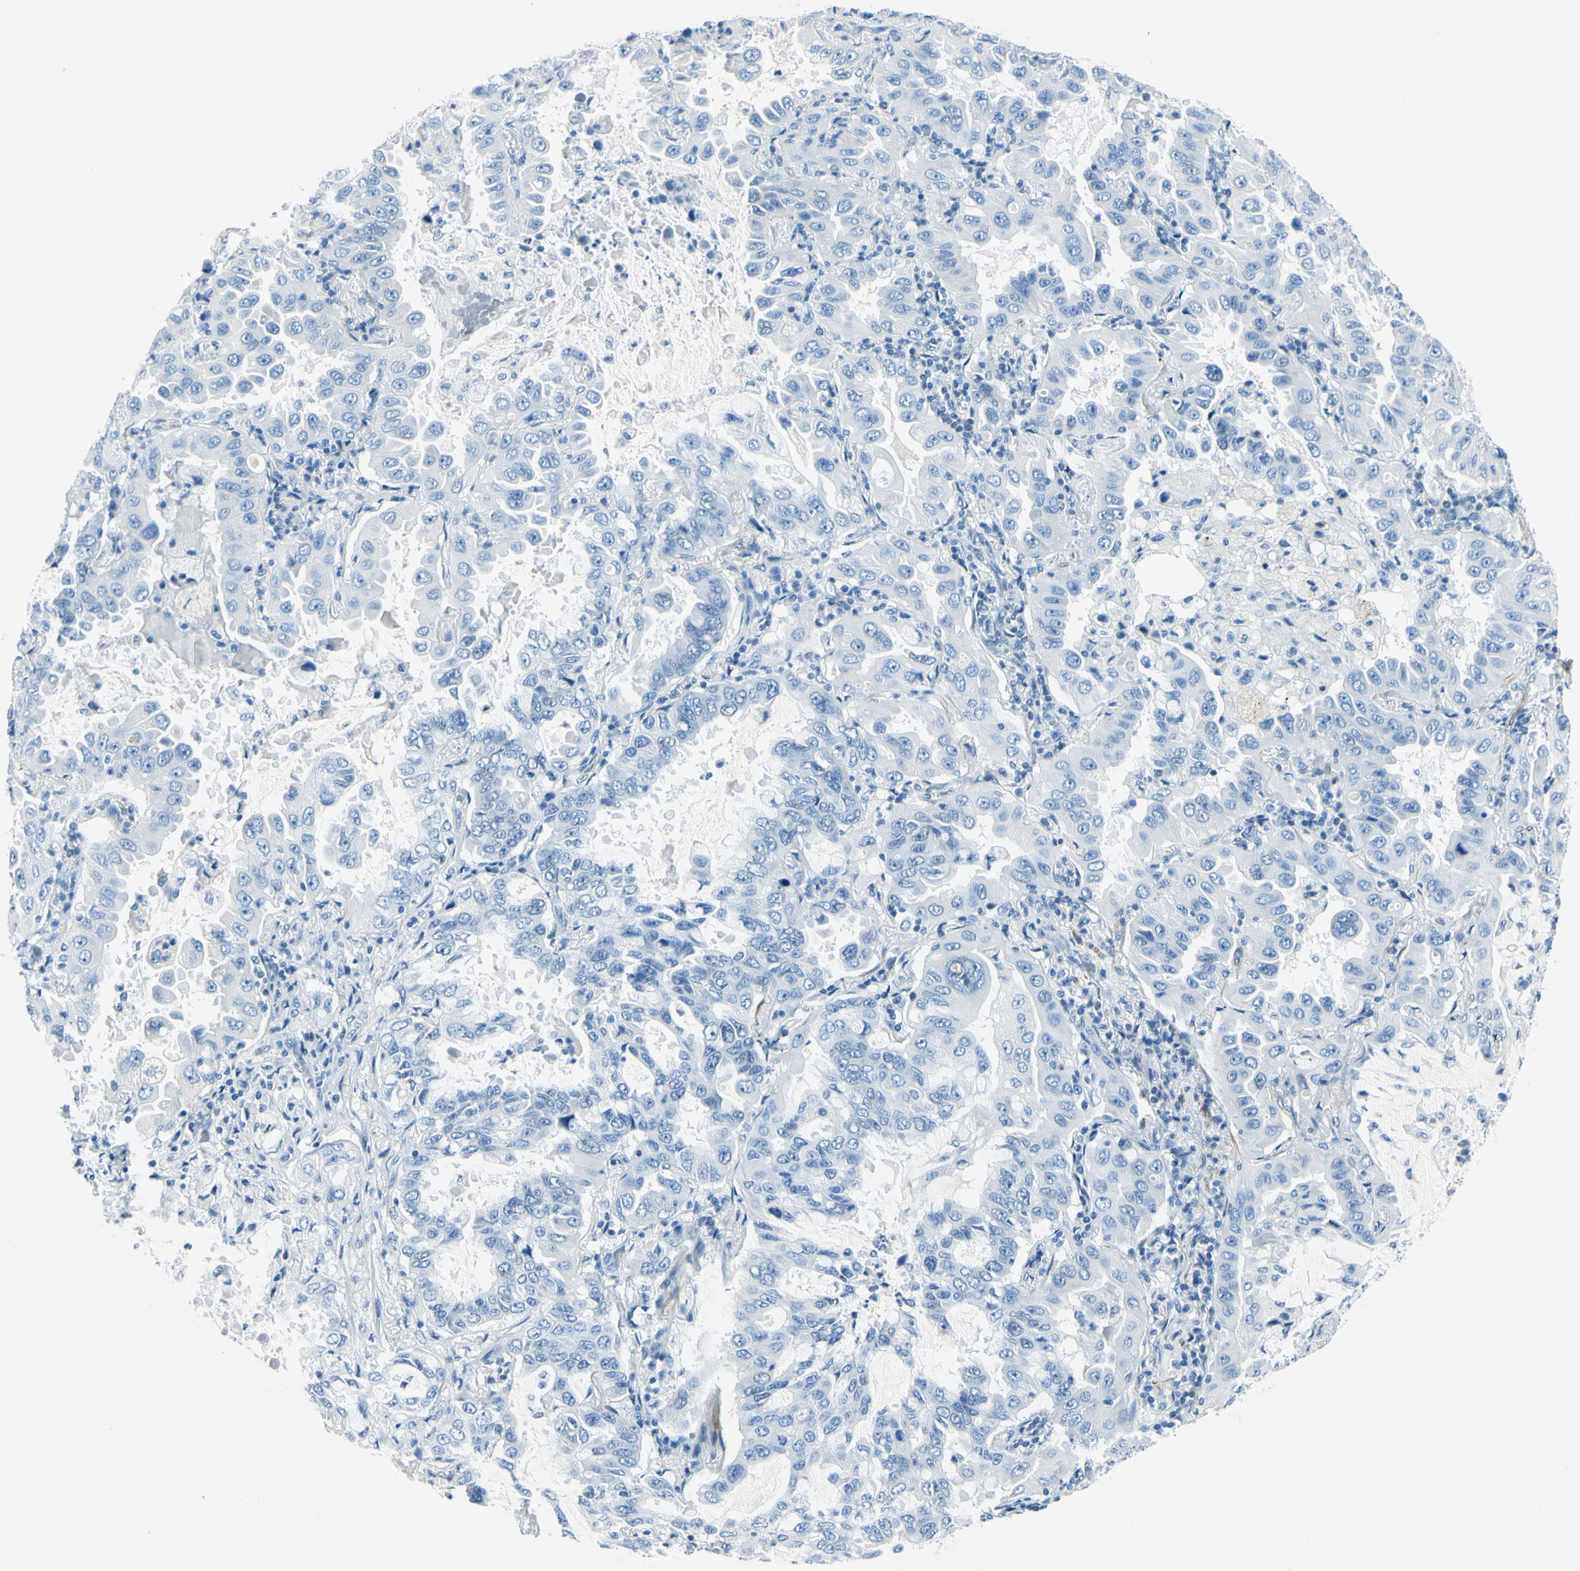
{"staining": {"intensity": "negative", "quantity": "none", "location": "none"}, "tissue": "lung cancer", "cell_type": "Tumor cells", "image_type": "cancer", "snomed": [{"axis": "morphology", "description": "Adenocarcinoma, NOS"}, {"axis": "topography", "description": "Lung"}], "caption": "The image exhibits no staining of tumor cells in lung cancer (adenocarcinoma).", "gene": "CDH15", "patient": {"sex": "male", "age": 64}}